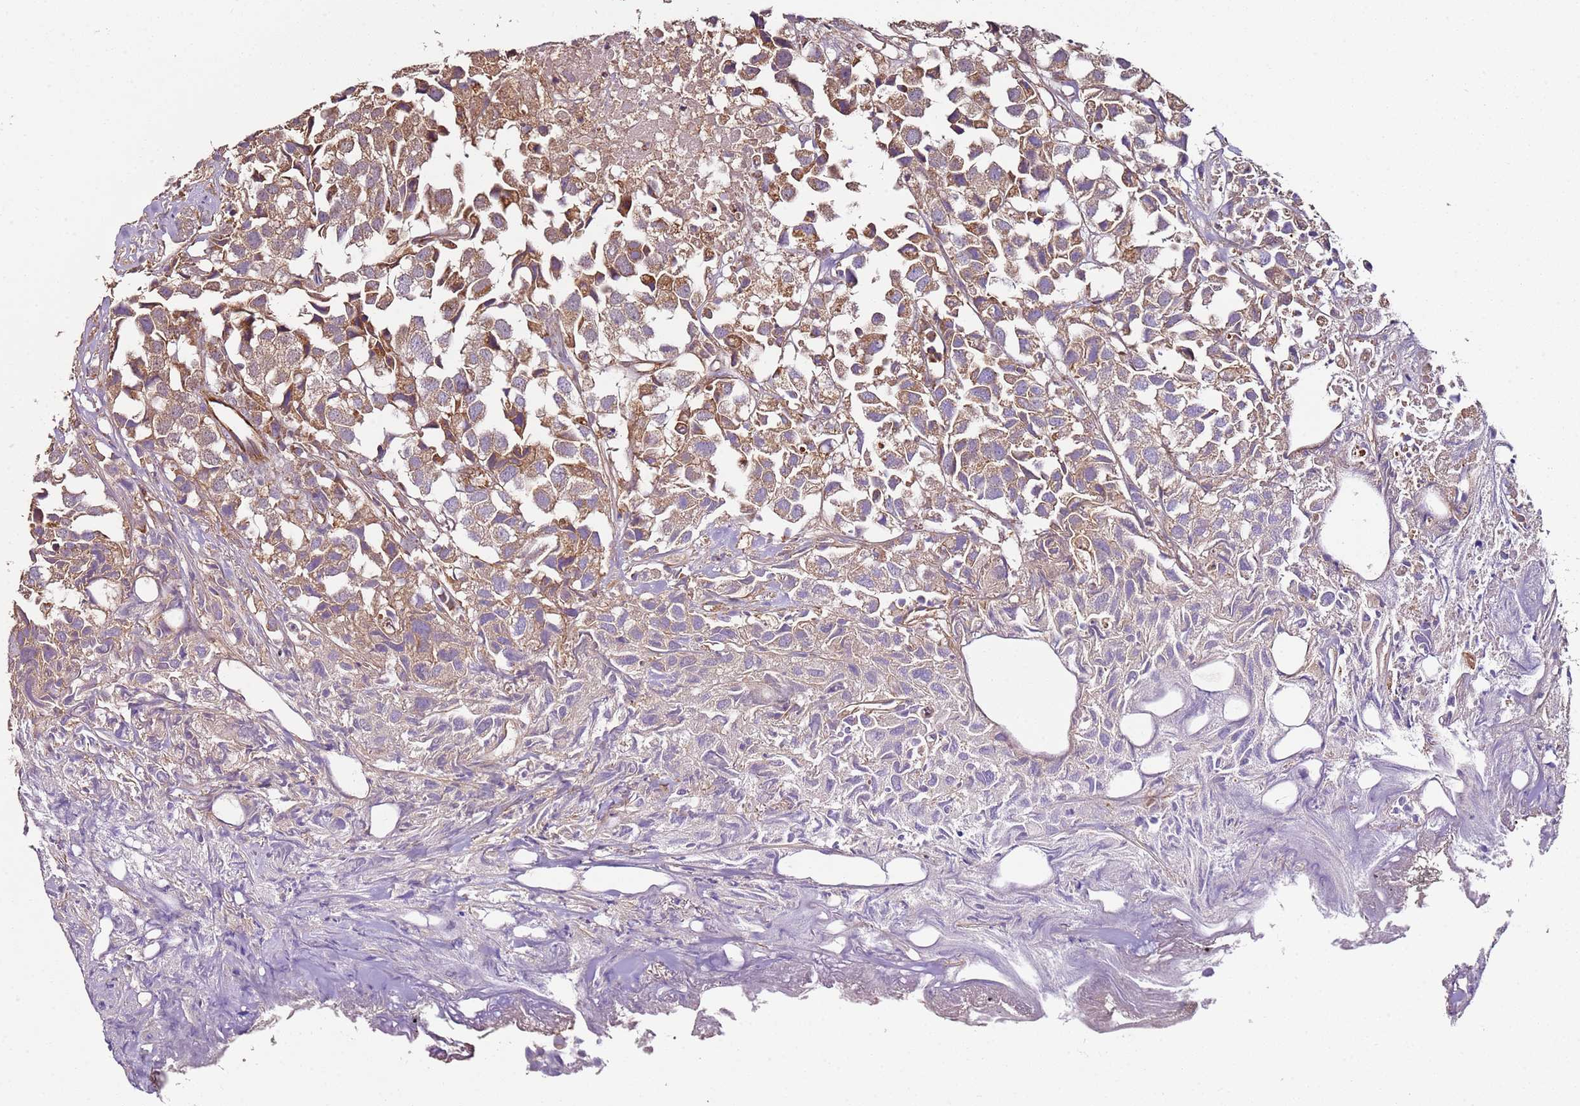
{"staining": {"intensity": "weak", "quantity": "25%-75%", "location": "cytoplasmic/membranous"}, "tissue": "urothelial cancer", "cell_type": "Tumor cells", "image_type": "cancer", "snomed": [{"axis": "morphology", "description": "Urothelial carcinoma, High grade"}, {"axis": "topography", "description": "Urinary bladder"}], "caption": "Approximately 25%-75% of tumor cells in human urothelial carcinoma (high-grade) reveal weak cytoplasmic/membranous protein positivity as visualized by brown immunohistochemical staining.", "gene": "RMND5A", "patient": {"sex": "female", "age": 75}}